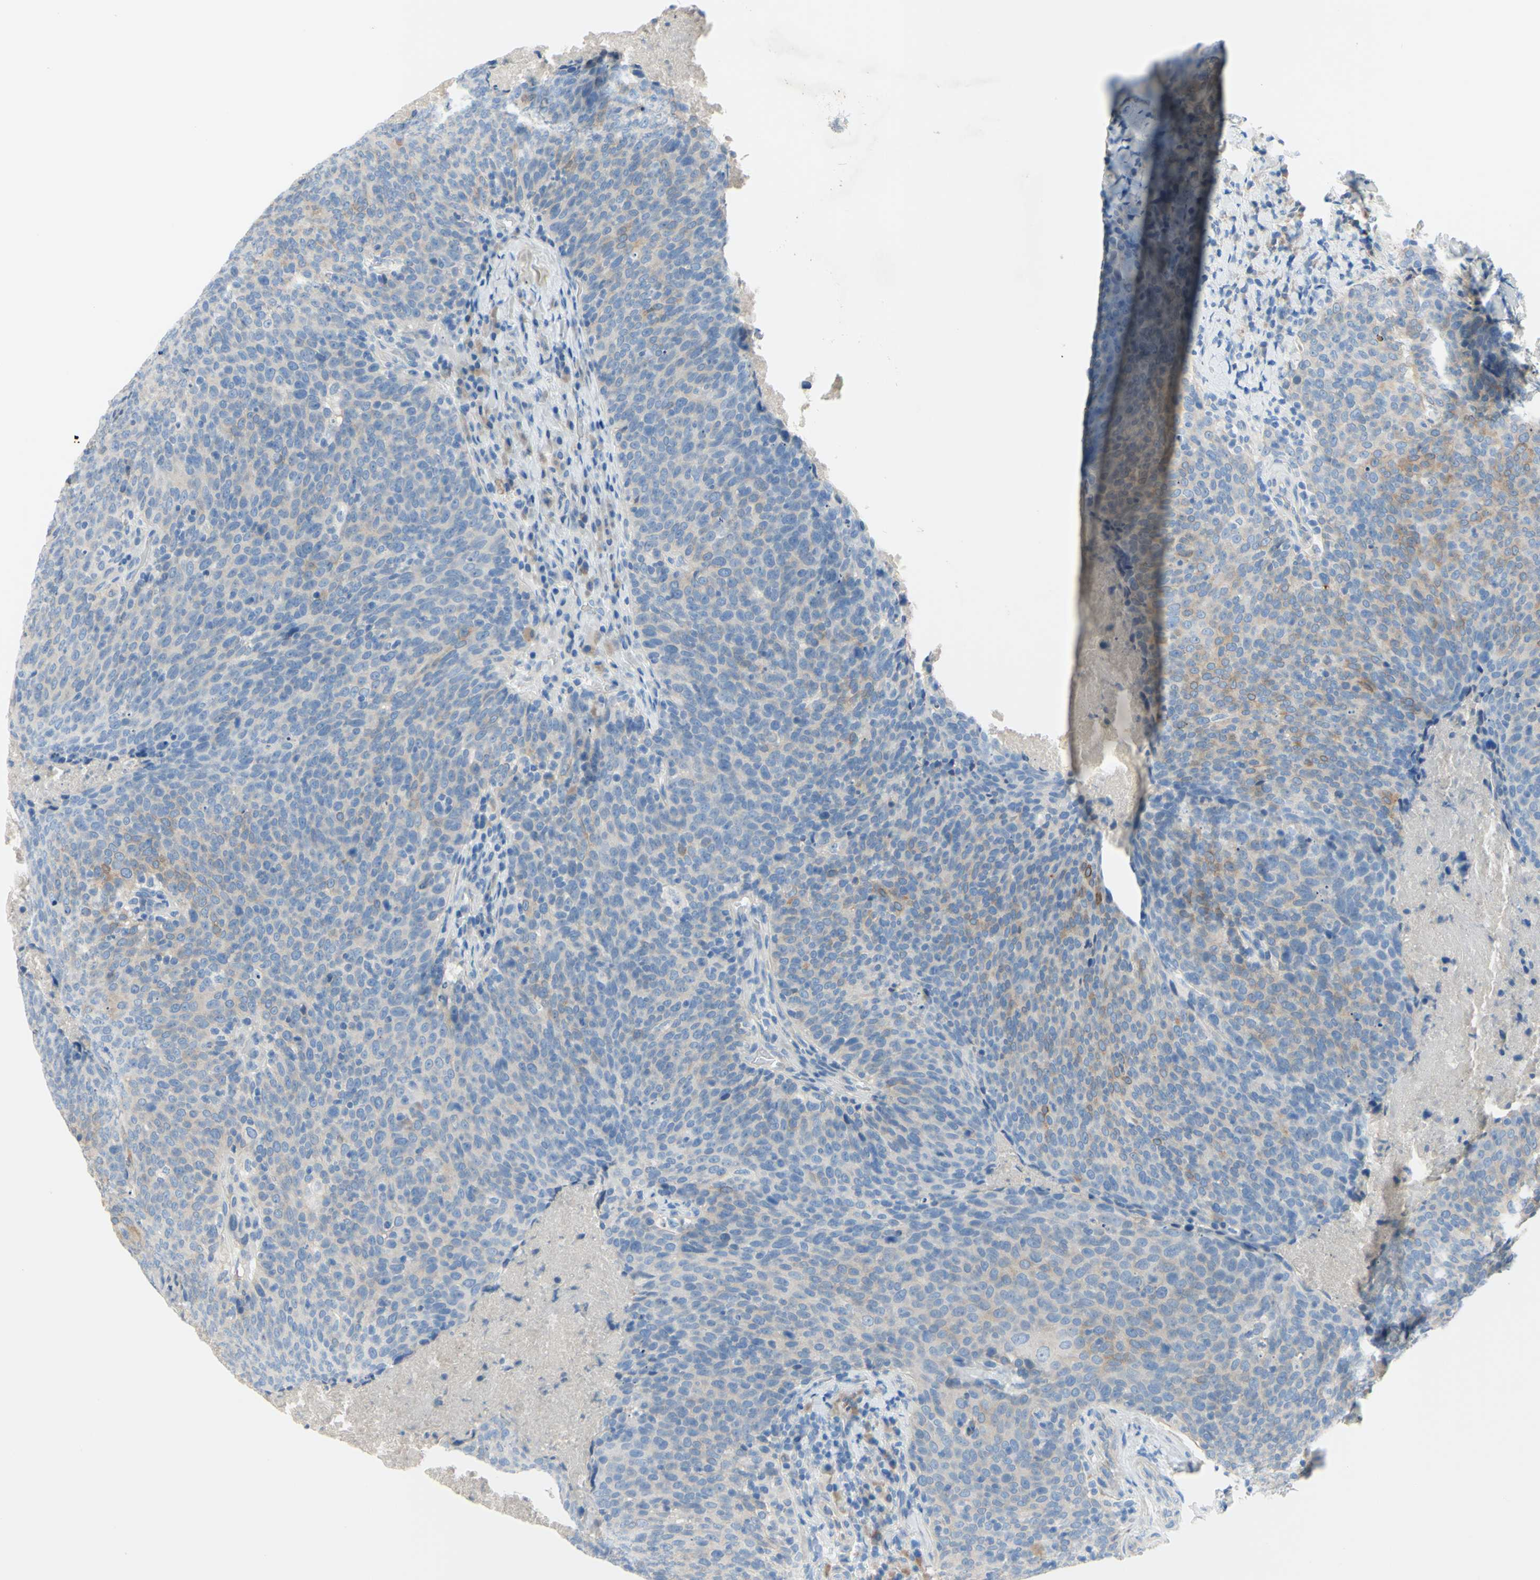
{"staining": {"intensity": "weak", "quantity": "<25%", "location": "cytoplasmic/membranous"}, "tissue": "head and neck cancer", "cell_type": "Tumor cells", "image_type": "cancer", "snomed": [{"axis": "morphology", "description": "Squamous cell carcinoma, NOS"}, {"axis": "morphology", "description": "Squamous cell carcinoma, metastatic, NOS"}, {"axis": "topography", "description": "Lymph node"}, {"axis": "topography", "description": "Head-Neck"}], "caption": "This photomicrograph is of head and neck metastatic squamous cell carcinoma stained with immunohistochemistry to label a protein in brown with the nuclei are counter-stained blue. There is no positivity in tumor cells.", "gene": "FDFT1", "patient": {"sex": "male", "age": 62}}